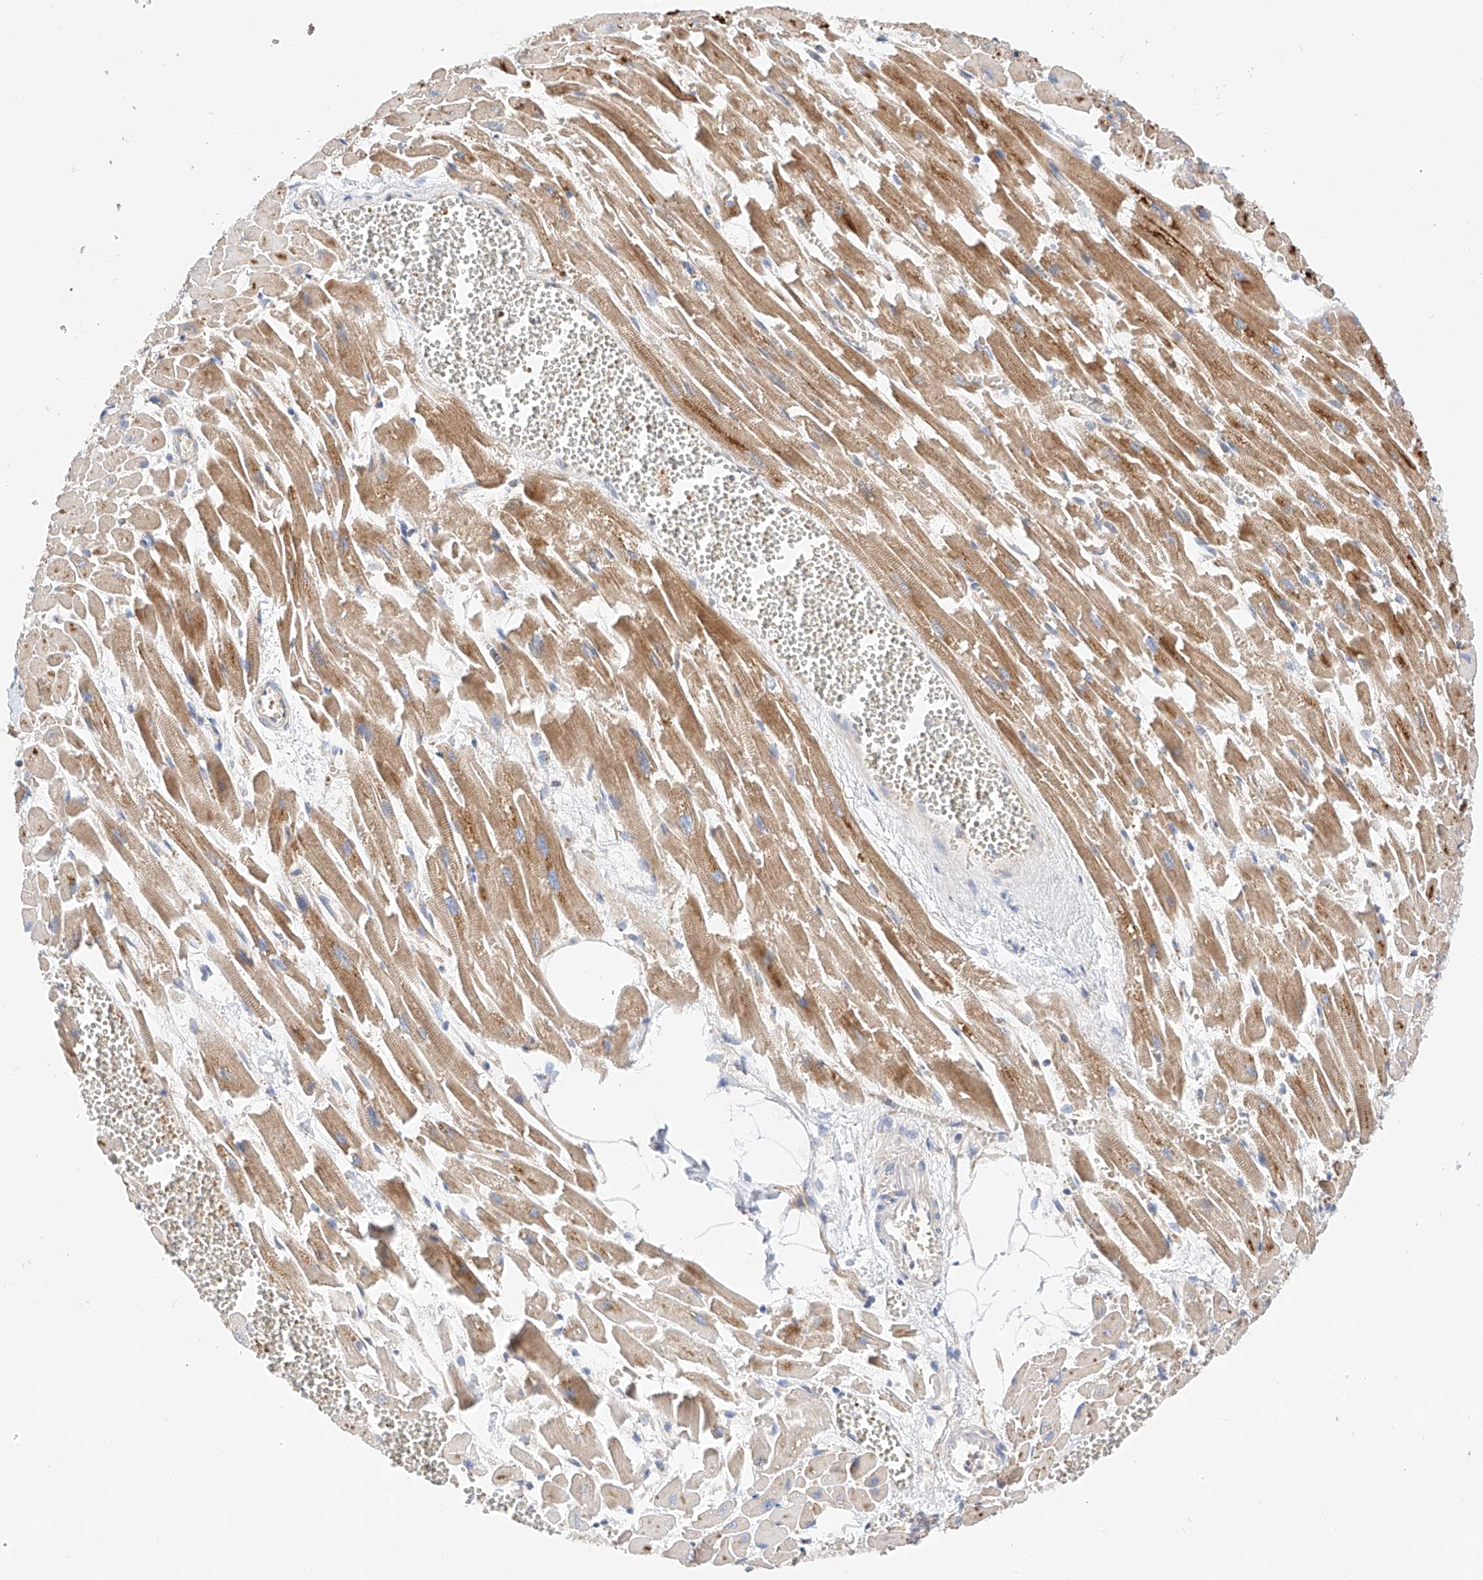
{"staining": {"intensity": "moderate", "quantity": ">75%", "location": "cytoplasmic/membranous"}, "tissue": "heart muscle", "cell_type": "Cardiomyocytes", "image_type": "normal", "snomed": [{"axis": "morphology", "description": "Normal tissue, NOS"}, {"axis": "topography", "description": "Heart"}], "caption": "Immunohistochemistry (IHC) micrograph of normal human heart muscle stained for a protein (brown), which shows medium levels of moderate cytoplasmic/membranous expression in about >75% of cardiomyocytes.", "gene": "NR1D1", "patient": {"sex": "female", "age": 64}}